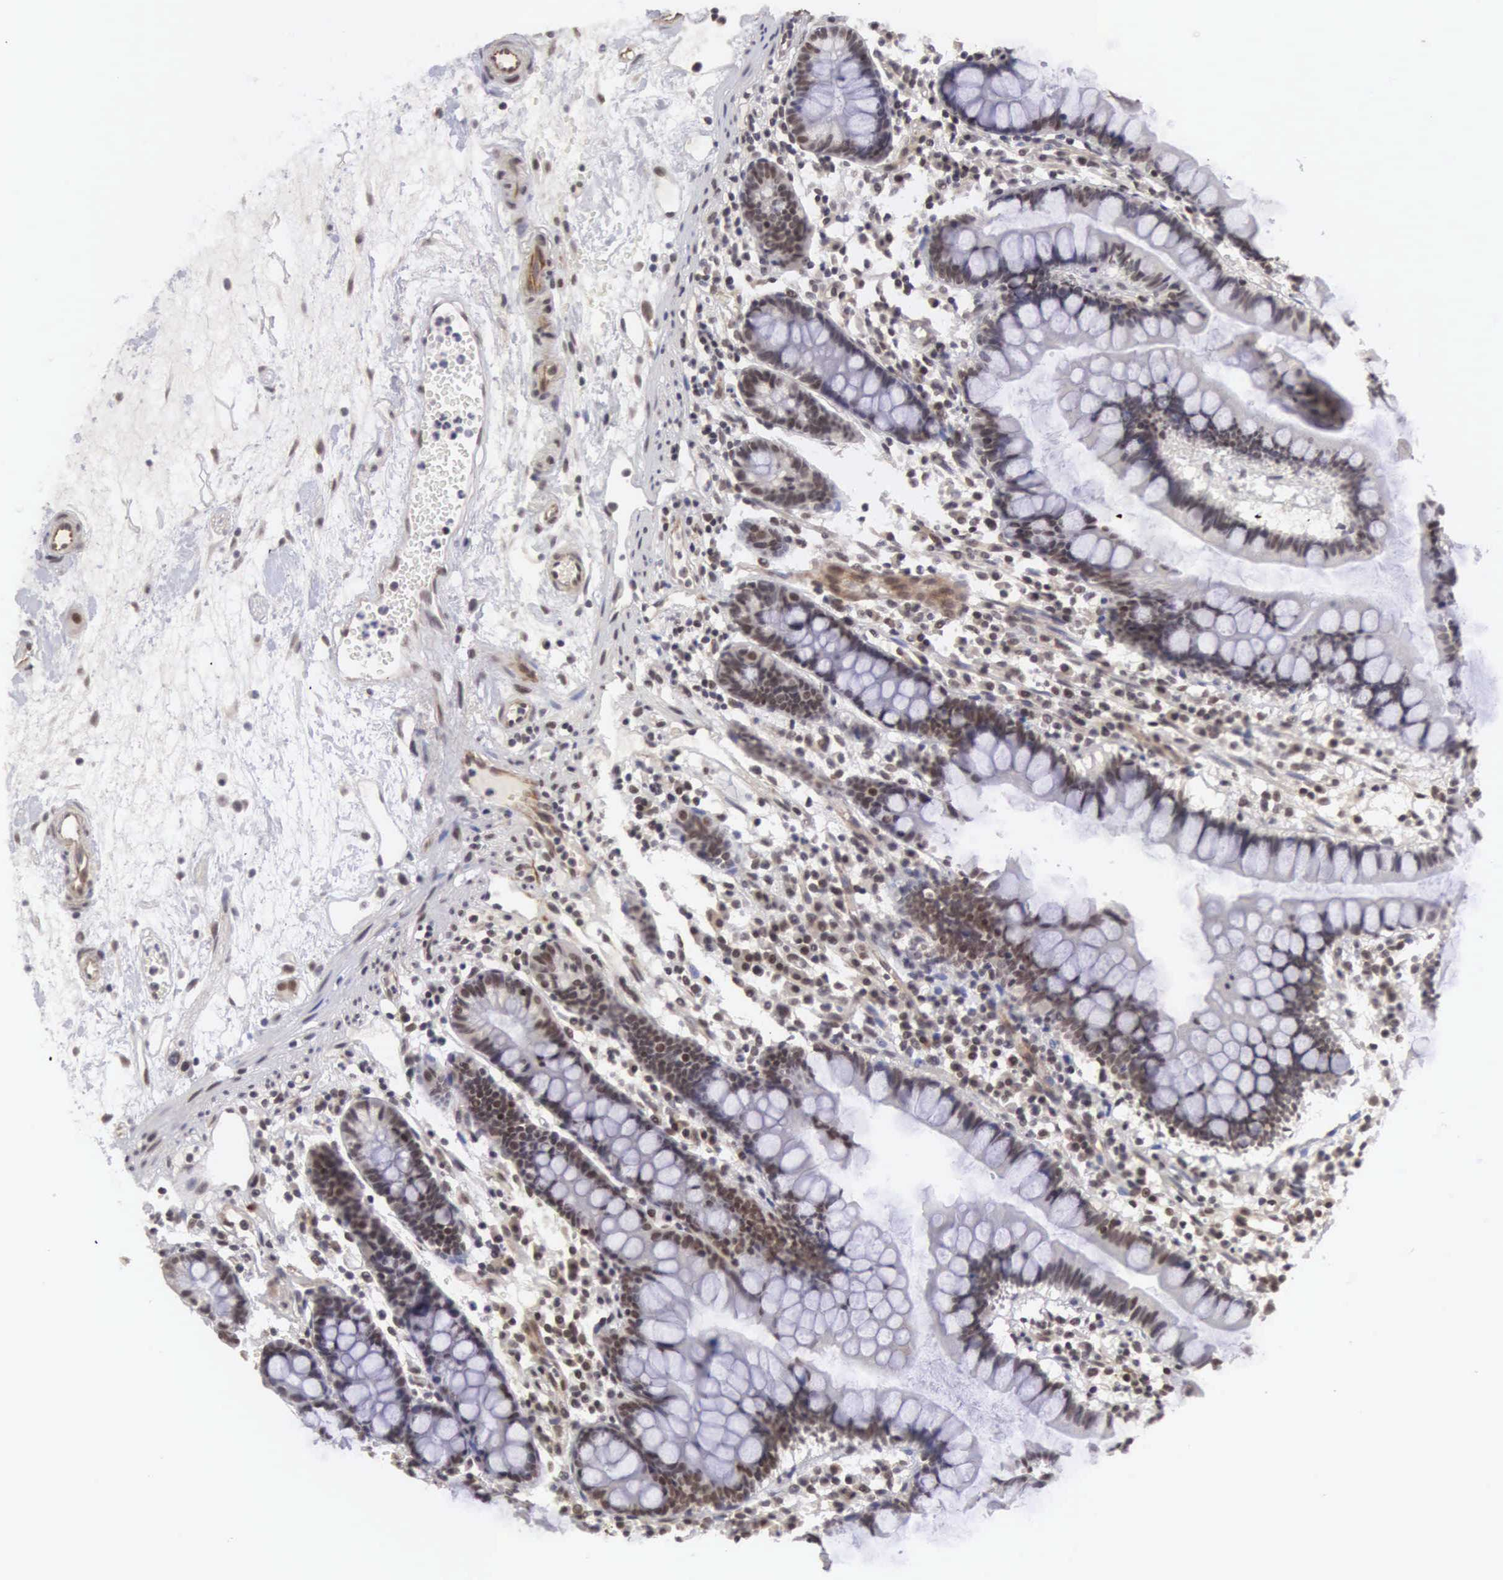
{"staining": {"intensity": "strong", "quantity": ">75%", "location": "cytoplasmic/membranous,nuclear"}, "tissue": "small intestine", "cell_type": "Glandular cells", "image_type": "normal", "snomed": [{"axis": "morphology", "description": "Normal tissue, NOS"}, {"axis": "topography", "description": "Small intestine"}], "caption": "Immunohistochemistry (DAB) staining of benign small intestine demonstrates strong cytoplasmic/membranous,nuclear protein expression in about >75% of glandular cells.", "gene": "MORC2", "patient": {"sex": "female", "age": 51}}